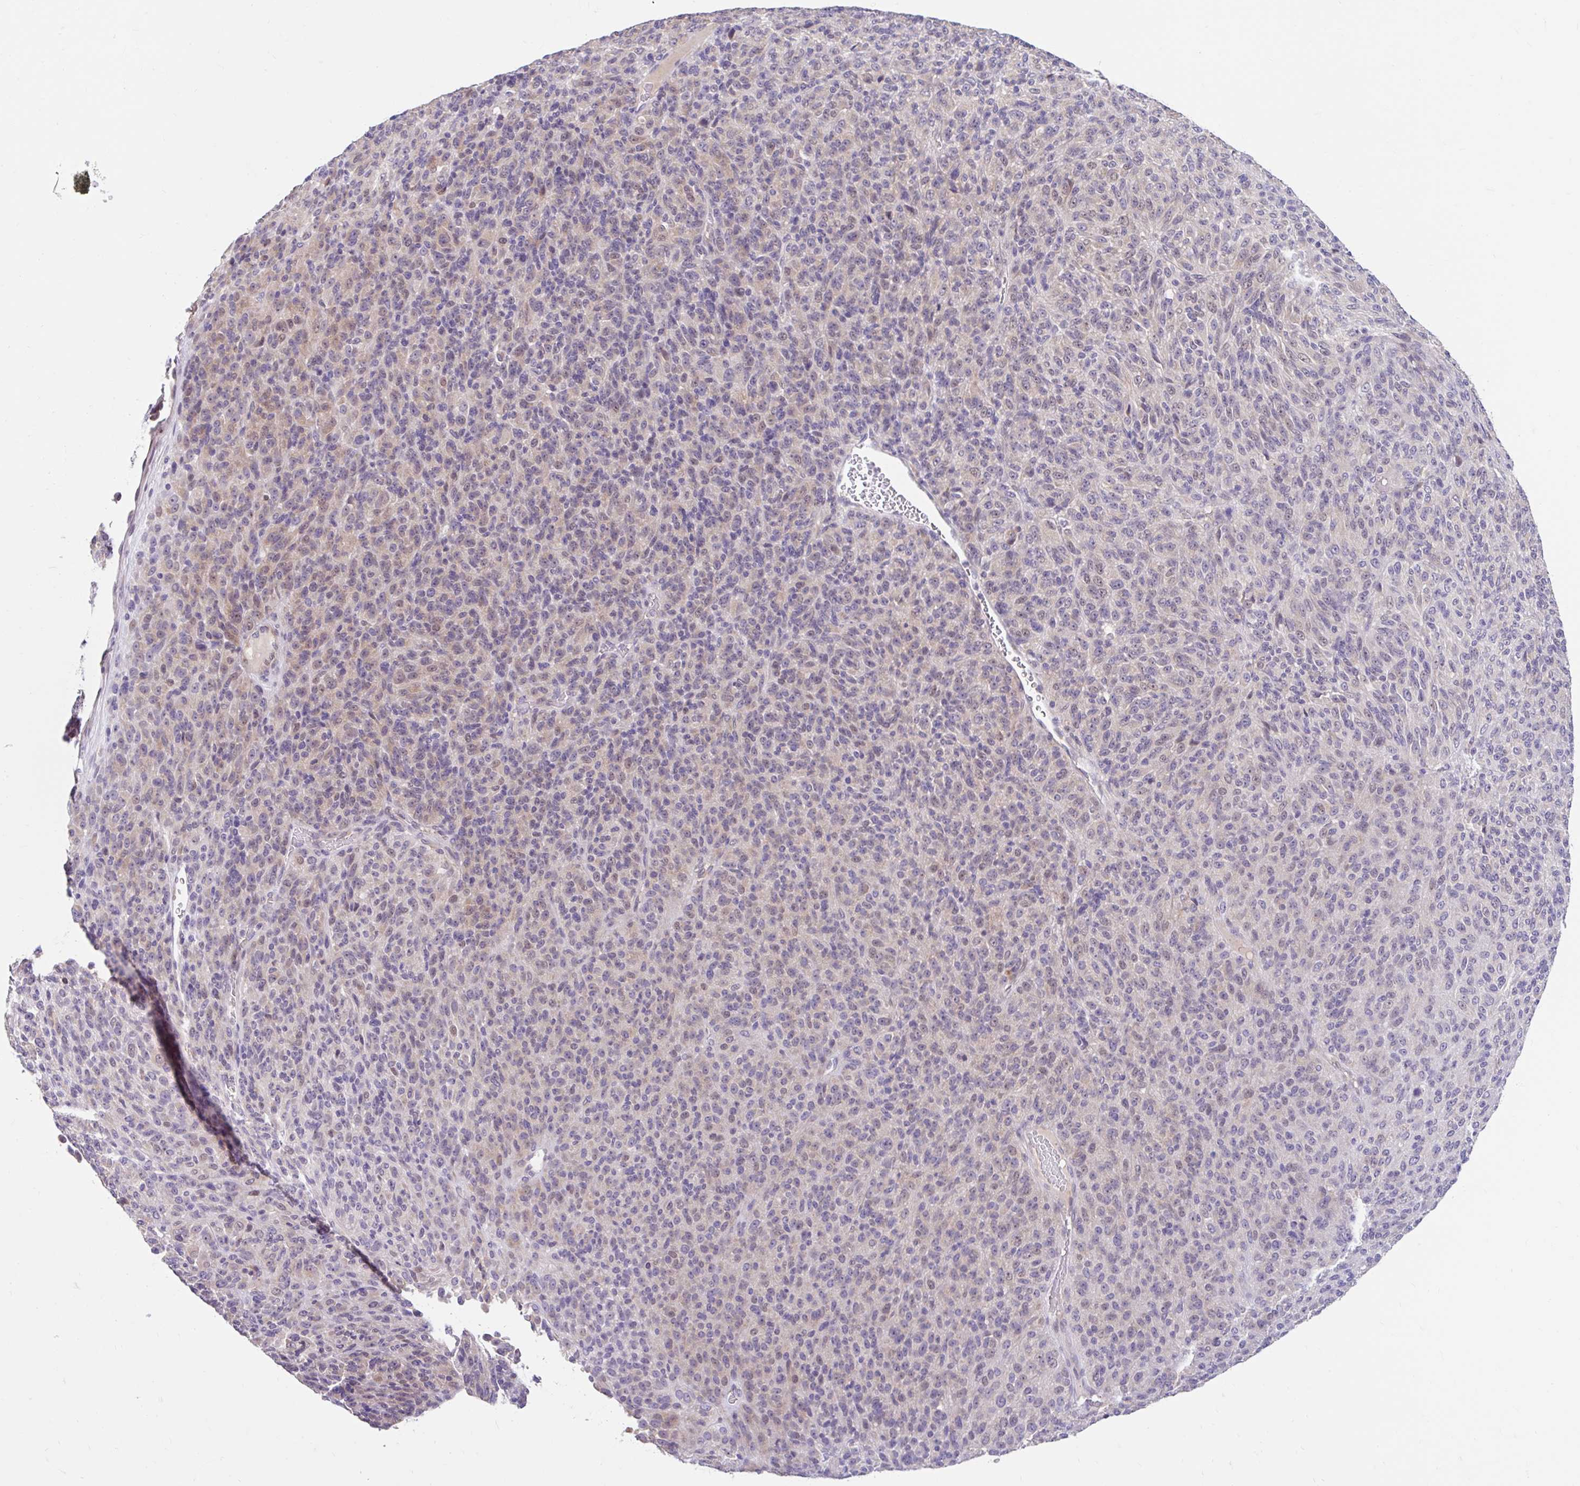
{"staining": {"intensity": "weak", "quantity": "25%-75%", "location": "cytoplasmic/membranous"}, "tissue": "melanoma", "cell_type": "Tumor cells", "image_type": "cancer", "snomed": [{"axis": "morphology", "description": "Malignant melanoma, Metastatic site"}, {"axis": "topography", "description": "Brain"}], "caption": "A high-resolution micrograph shows IHC staining of malignant melanoma (metastatic site), which exhibits weak cytoplasmic/membranous expression in about 25%-75% of tumor cells. Using DAB (brown) and hematoxylin (blue) stains, captured at high magnification using brightfield microscopy.", "gene": "NT5C1B", "patient": {"sex": "female", "age": 56}}